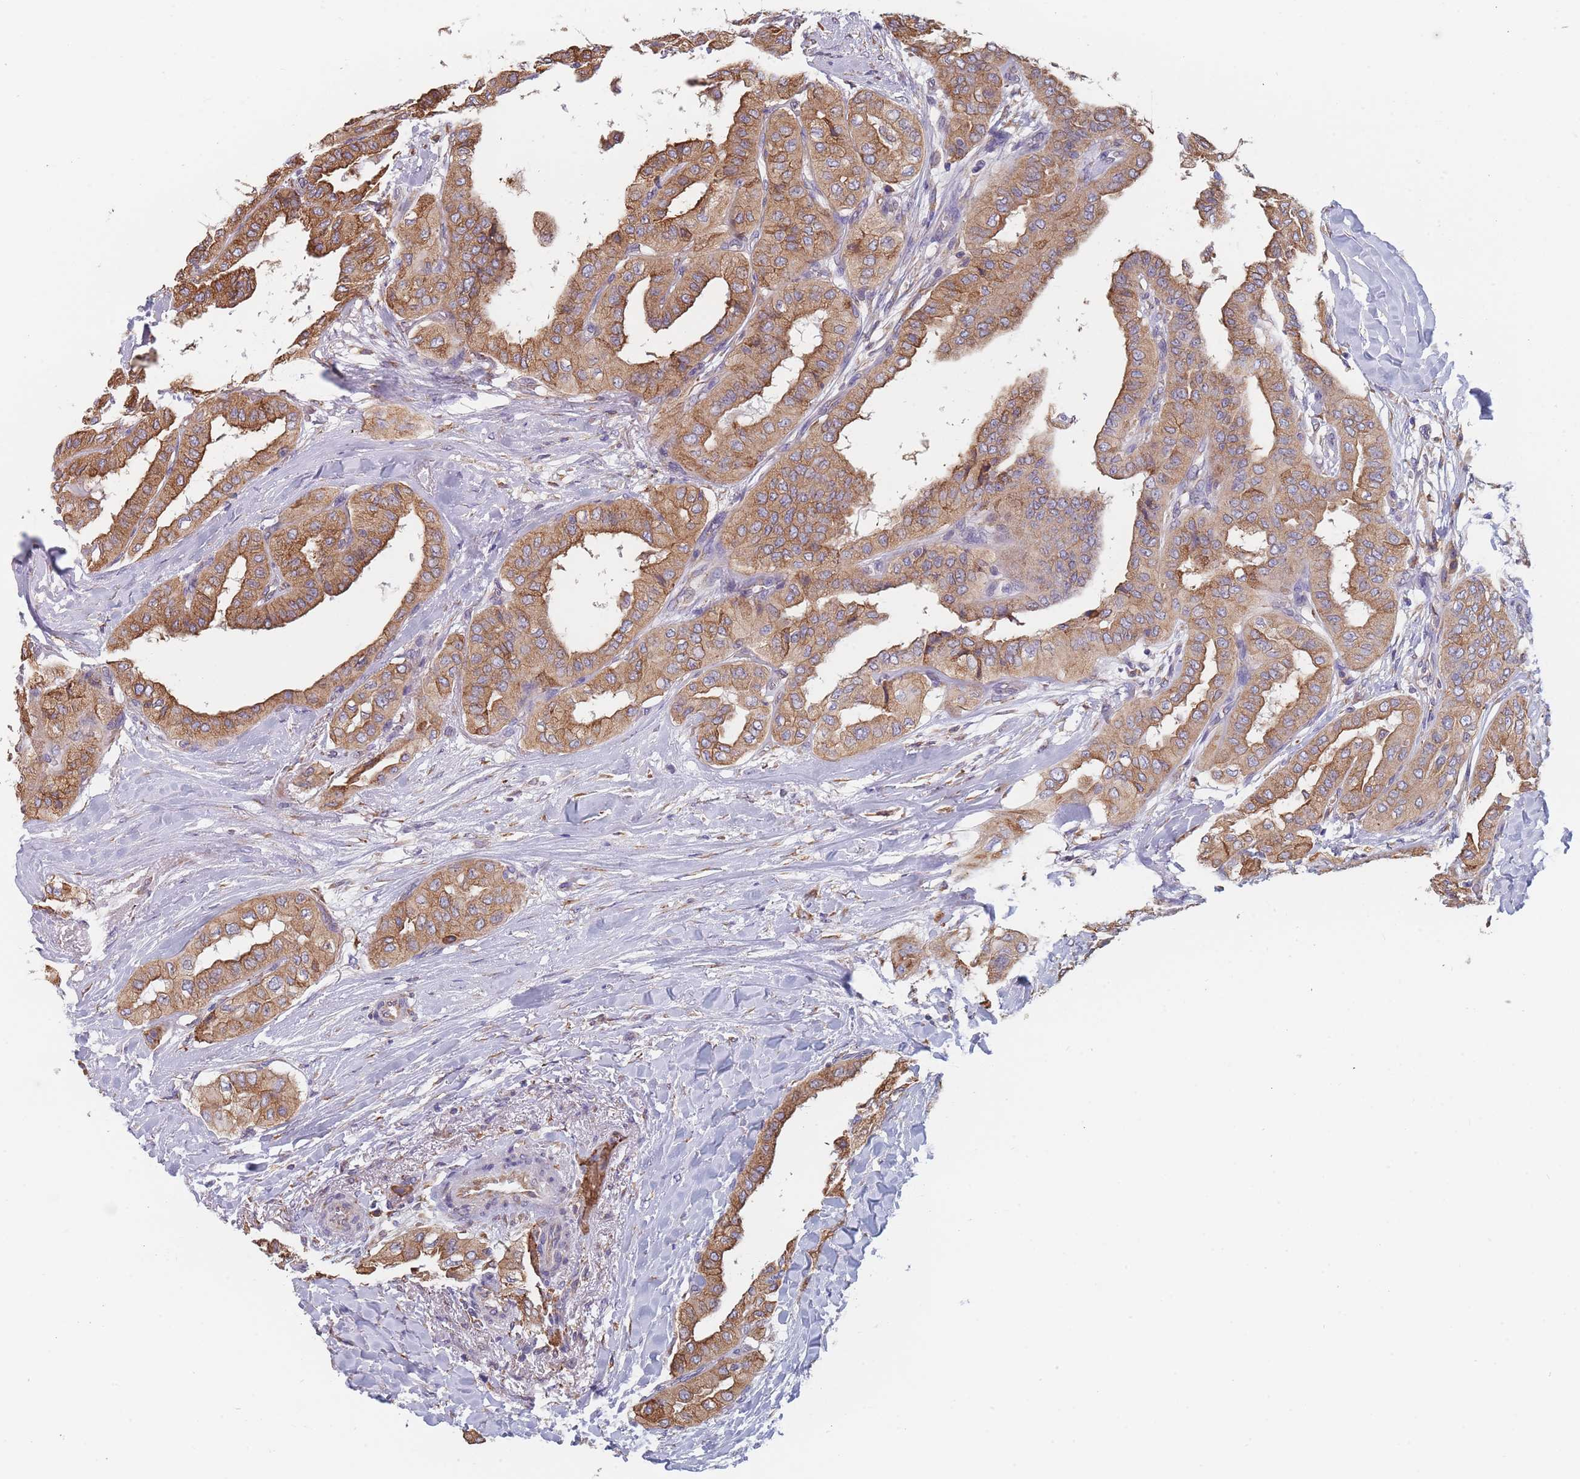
{"staining": {"intensity": "moderate", "quantity": ">75%", "location": "cytoplasmic/membranous"}, "tissue": "thyroid cancer", "cell_type": "Tumor cells", "image_type": "cancer", "snomed": [{"axis": "morphology", "description": "Papillary adenocarcinoma, NOS"}, {"axis": "topography", "description": "Thyroid gland"}], "caption": "Thyroid cancer (papillary adenocarcinoma) stained for a protein (brown) displays moderate cytoplasmic/membranous positive expression in approximately >75% of tumor cells.", "gene": "OR7C2", "patient": {"sex": "female", "age": 59}}